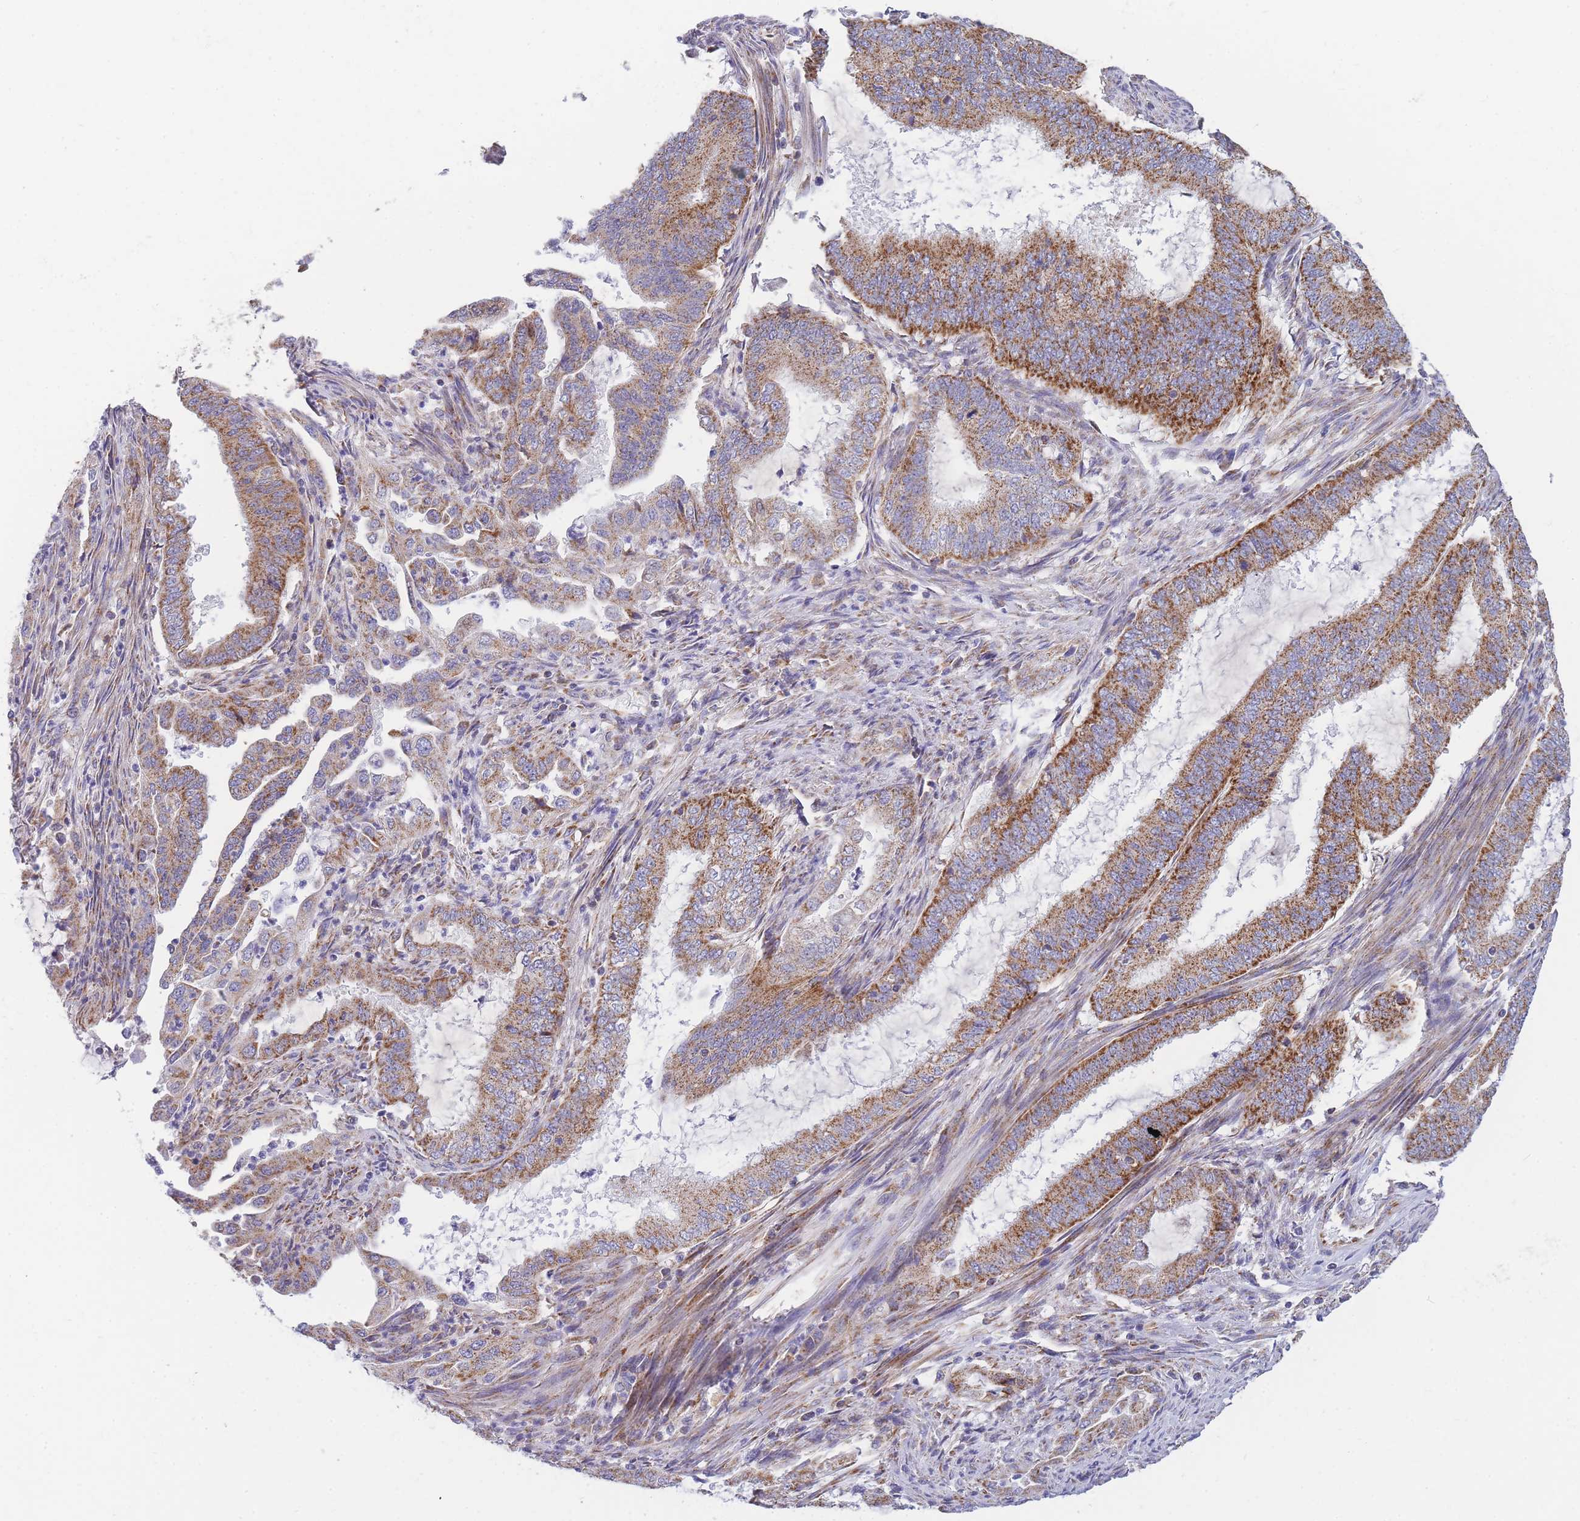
{"staining": {"intensity": "moderate", "quantity": ">75%", "location": "cytoplasmic/membranous"}, "tissue": "endometrial cancer", "cell_type": "Tumor cells", "image_type": "cancer", "snomed": [{"axis": "morphology", "description": "Adenocarcinoma, NOS"}, {"axis": "topography", "description": "Endometrium"}], "caption": "Approximately >75% of tumor cells in human endometrial cancer show moderate cytoplasmic/membranous protein staining as visualized by brown immunohistochemical staining.", "gene": "MRPS11", "patient": {"sex": "female", "age": 51}}